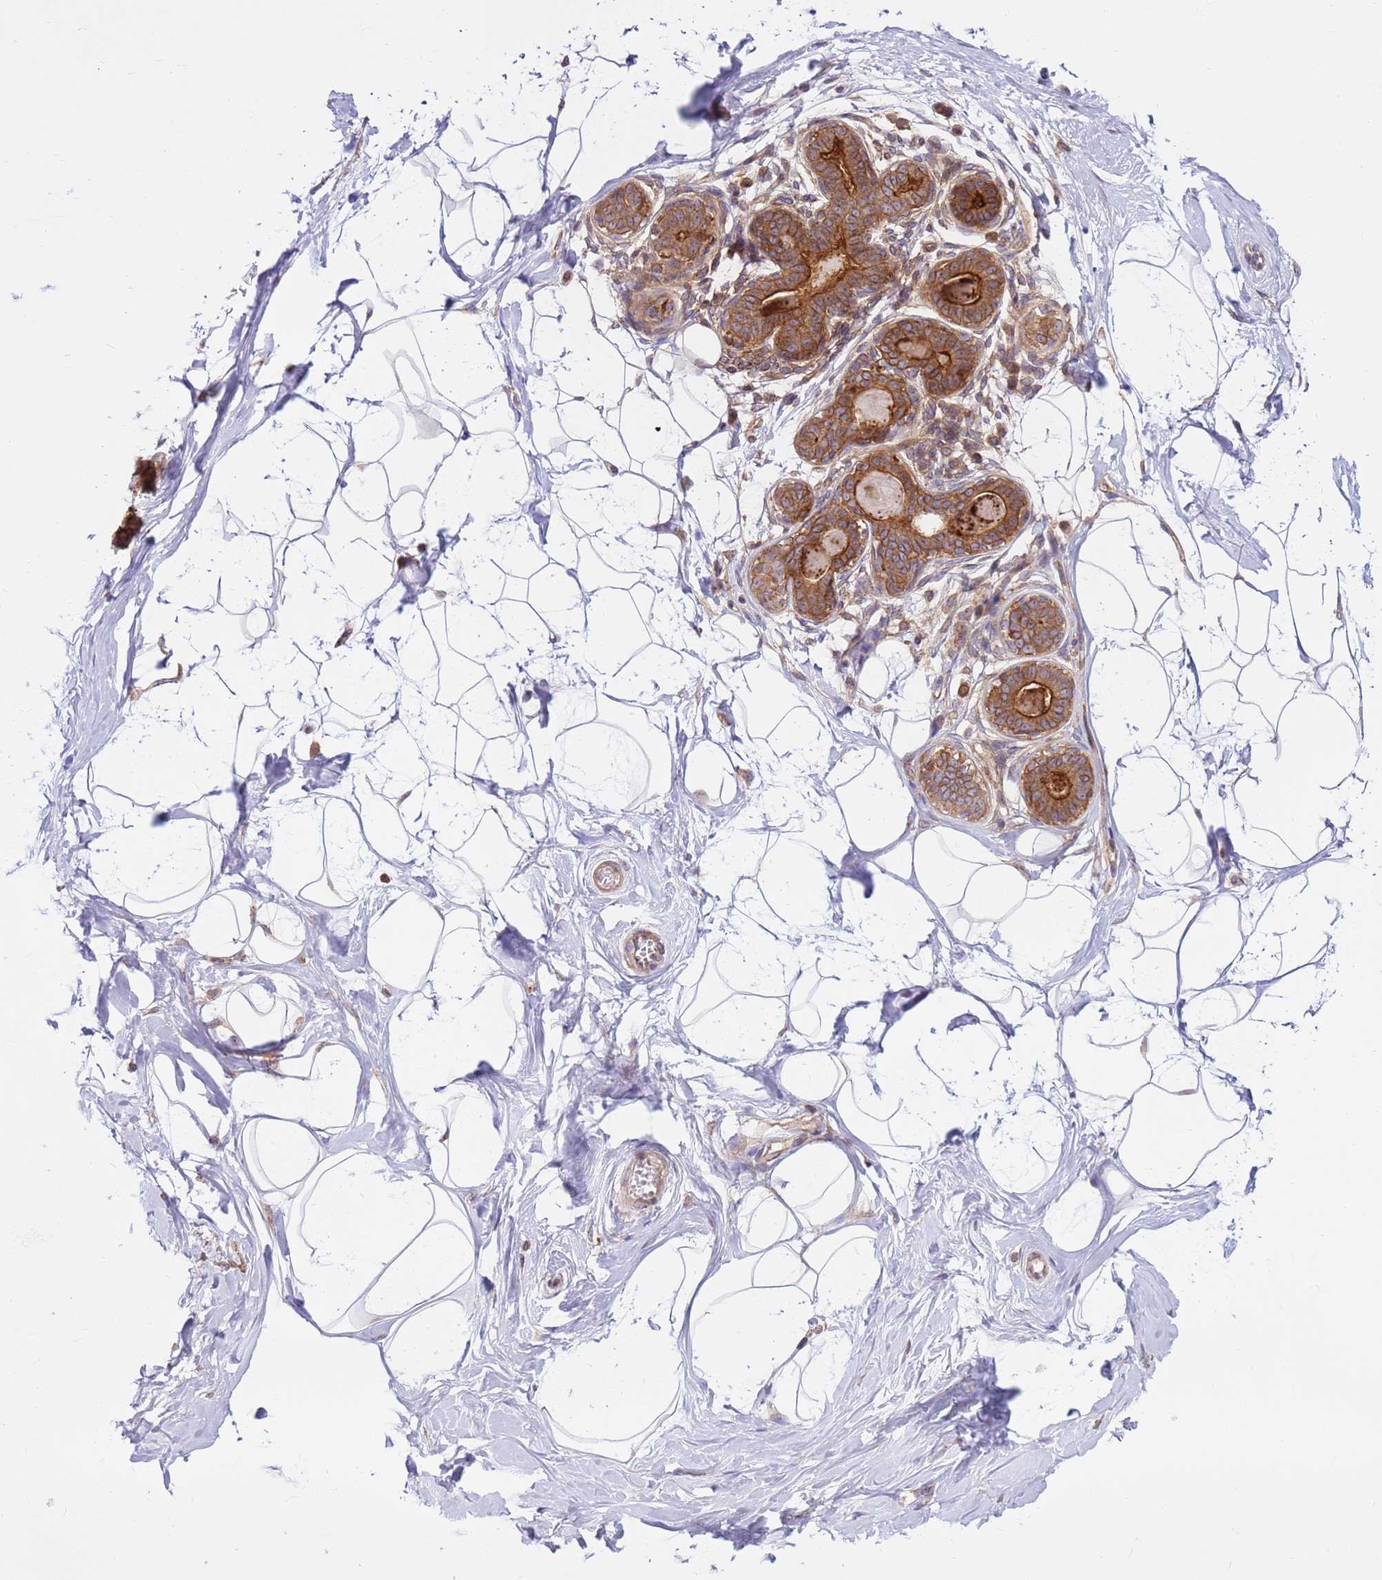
{"staining": {"intensity": "weak", "quantity": "25%-75%", "location": "cytoplasmic/membranous"}, "tissue": "breast", "cell_type": "Adipocytes", "image_type": "normal", "snomed": [{"axis": "morphology", "description": "Normal tissue, NOS"}, {"axis": "topography", "description": "Breast"}], "caption": "There is low levels of weak cytoplasmic/membranous staining in adipocytes of benign breast, as demonstrated by immunohistochemical staining (brown color).", "gene": "DDX19B", "patient": {"sex": "female", "age": 45}}